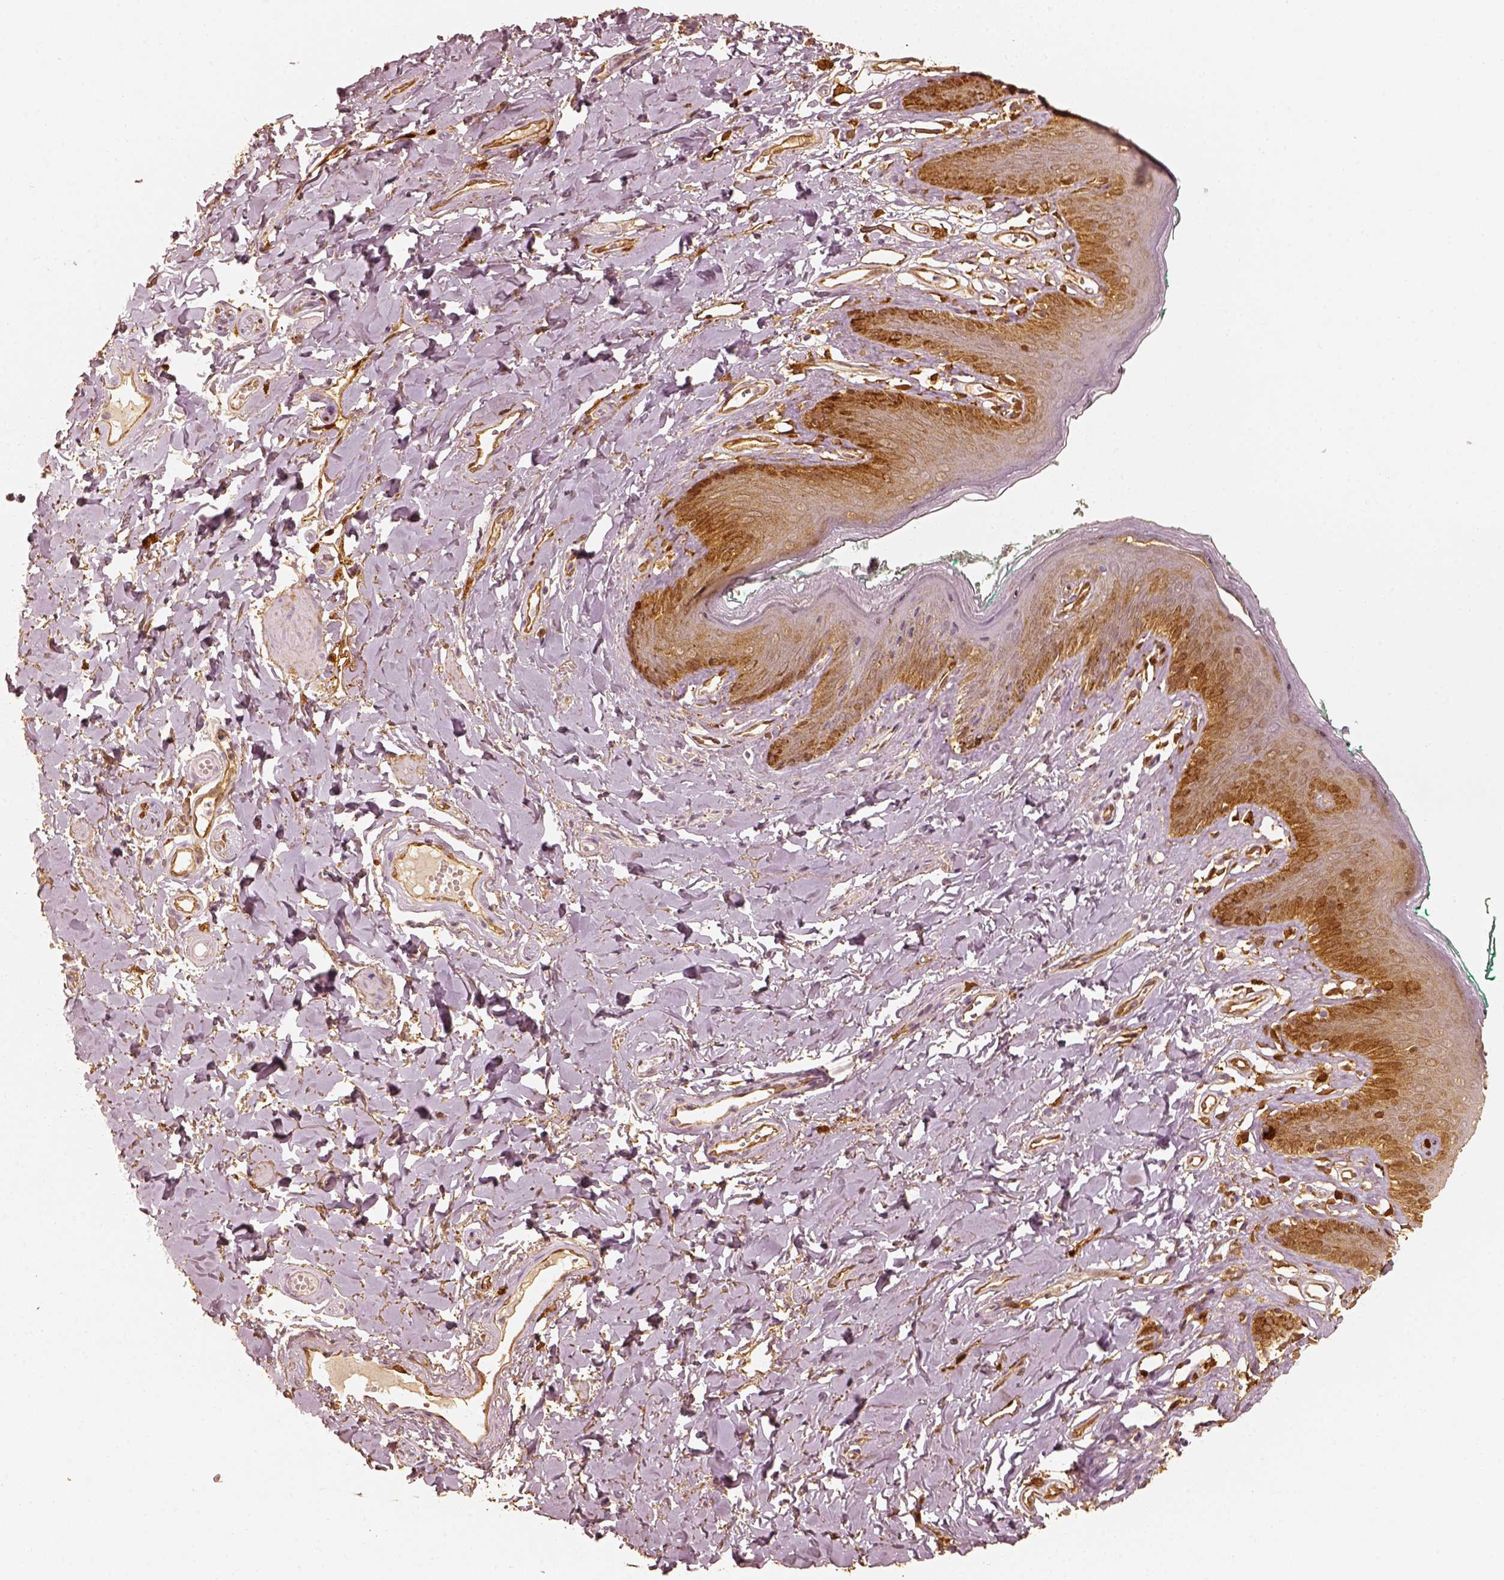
{"staining": {"intensity": "strong", "quantity": "25%-75%", "location": "cytoplasmic/membranous"}, "tissue": "skin", "cell_type": "Epidermal cells", "image_type": "normal", "snomed": [{"axis": "morphology", "description": "Normal tissue, NOS"}, {"axis": "topography", "description": "Vulva"}], "caption": "Protein analysis of normal skin demonstrates strong cytoplasmic/membranous staining in approximately 25%-75% of epidermal cells. The staining was performed using DAB (3,3'-diaminobenzidine), with brown indicating positive protein expression. Nuclei are stained blue with hematoxylin.", "gene": "FSCN1", "patient": {"sex": "female", "age": 66}}